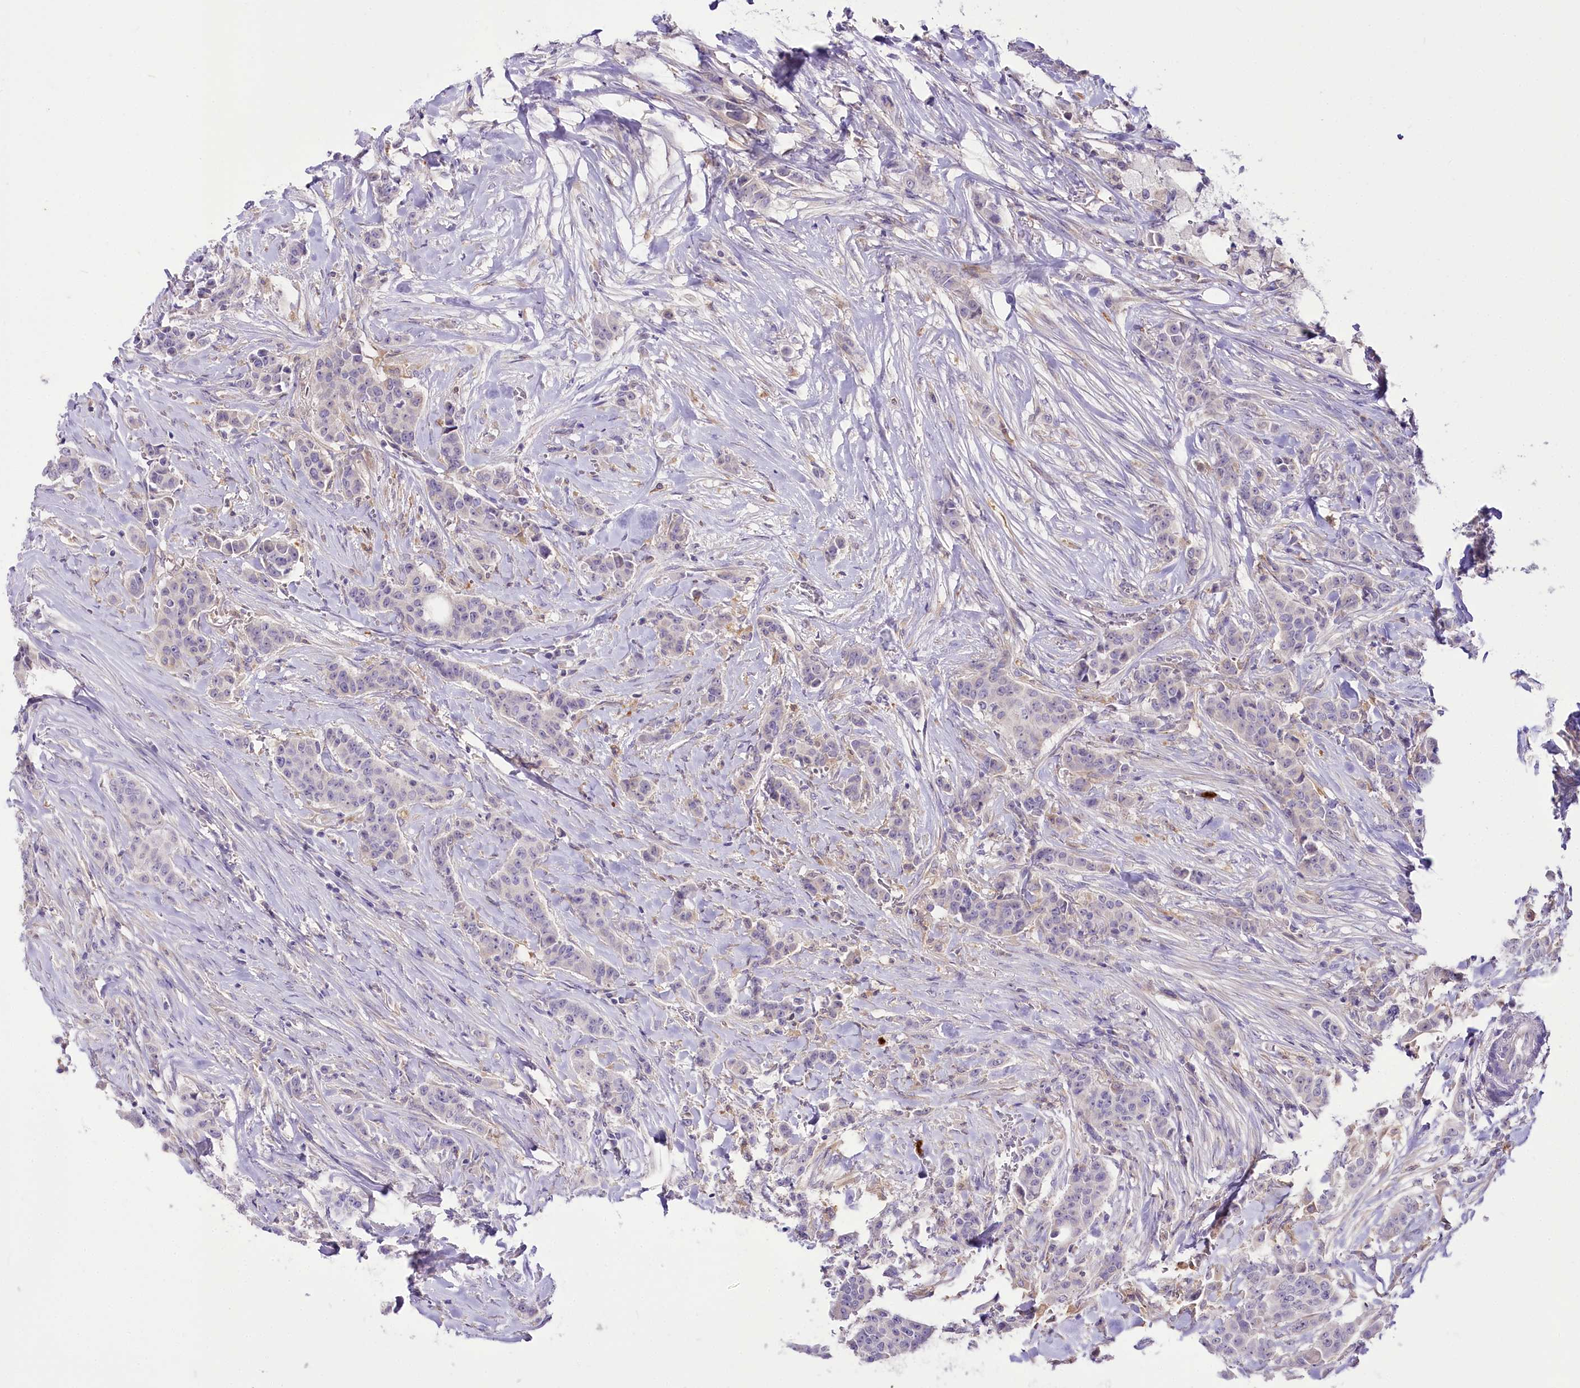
{"staining": {"intensity": "negative", "quantity": "none", "location": "none"}, "tissue": "breast cancer", "cell_type": "Tumor cells", "image_type": "cancer", "snomed": [{"axis": "morphology", "description": "Duct carcinoma"}, {"axis": "topography", "description": "Breast"}], "caption": "IHC image of human breast cancer stained for a protein (brown), which displays no staining in tumor cells.", "gene": "DPYD", "patient": {"sex": "female", "age": 40}}